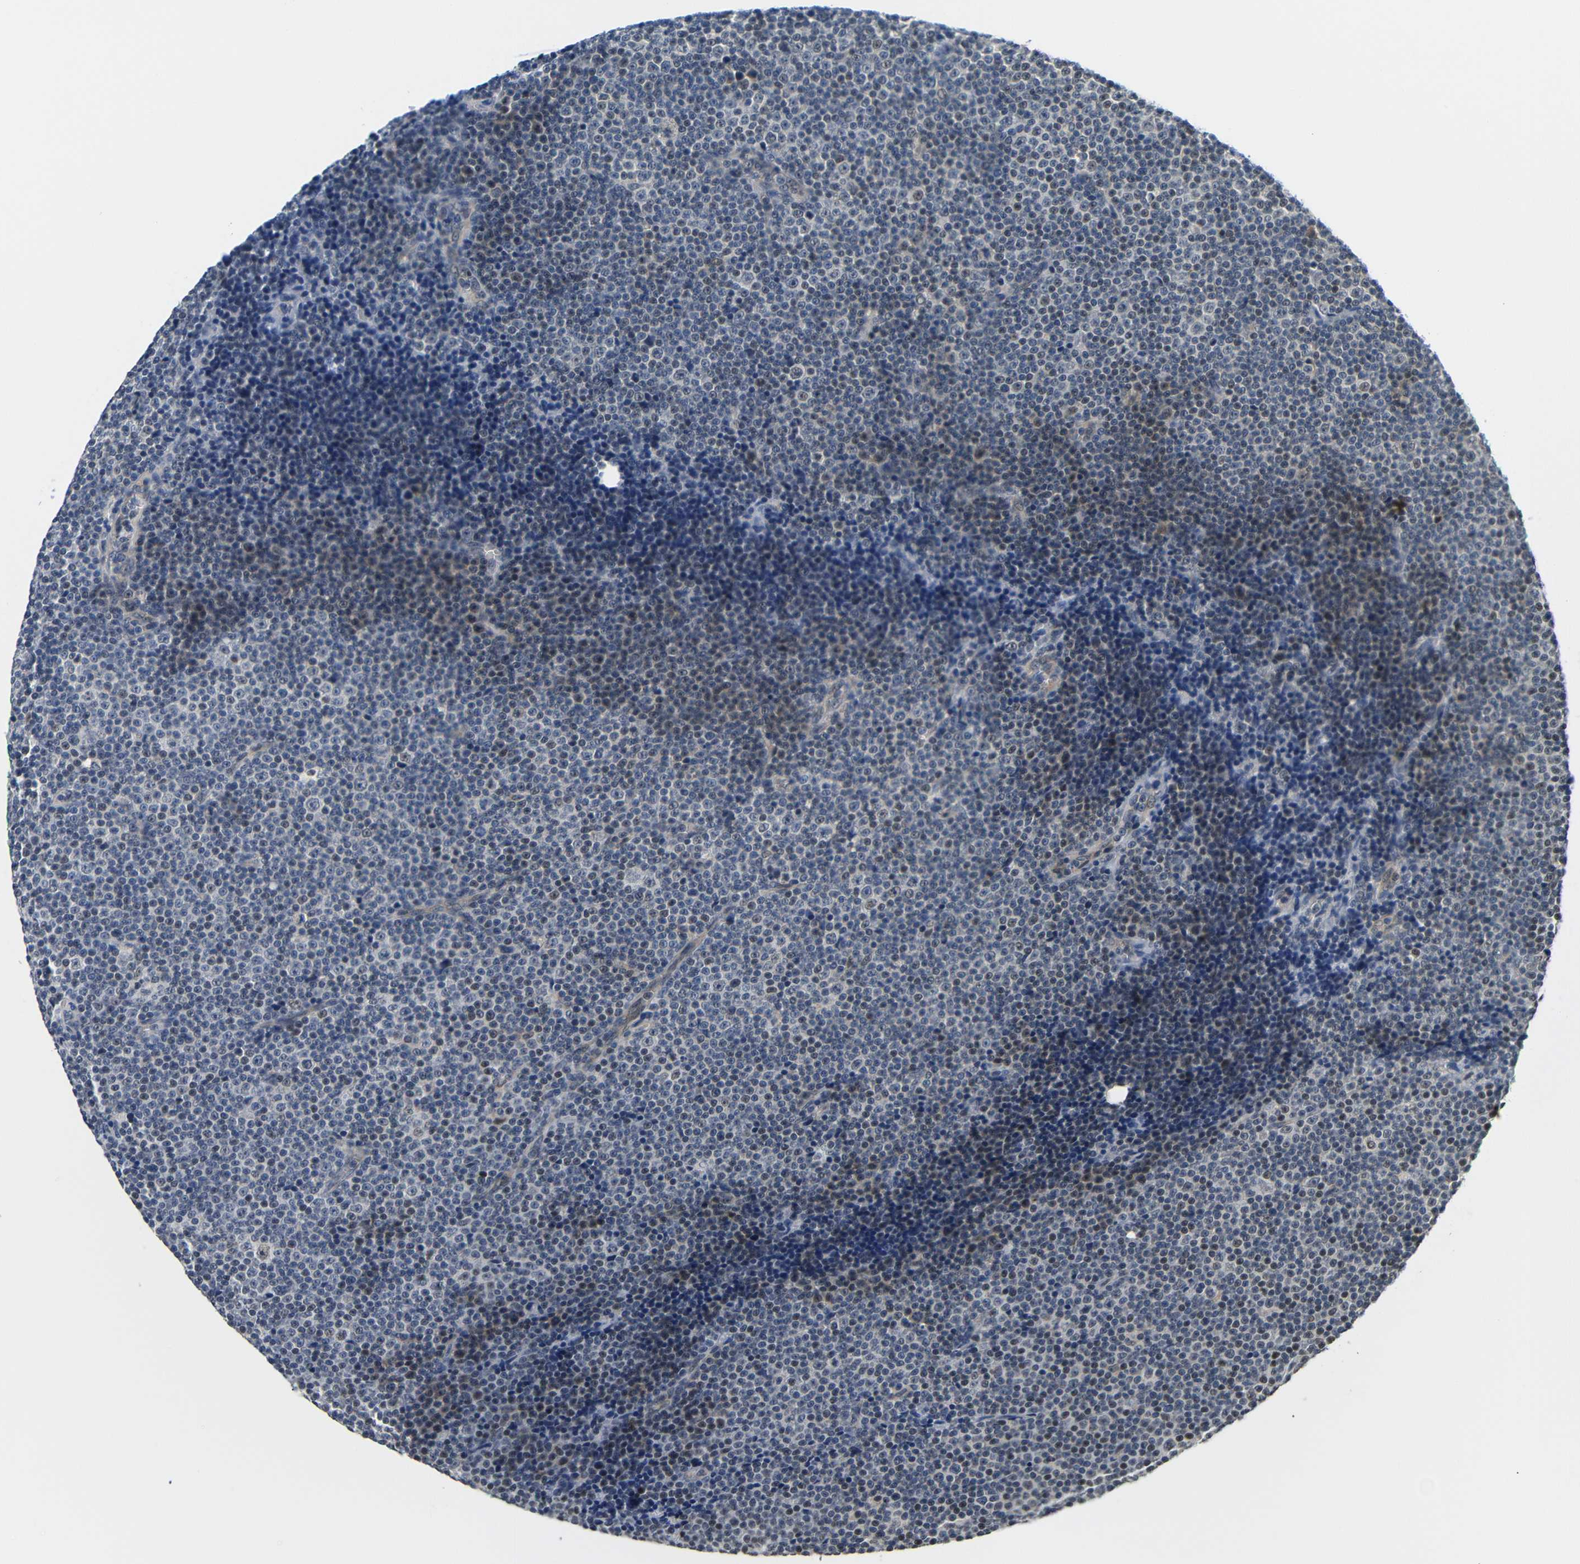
{"staining": {"intensity": "weak", "quantity": "<25%", "location": "cytoplasmic/membranous,nuclear"}, "tissue": "lymphoma", "cell_type": "Tumor cells", "image_type": "cancer", "snomed": [{"axis": "morphology", "description": "Malignant lymphoma, non-Hodgkin's type, Low grade"}, {"axis": "topography", "description": "Lymph node"}], "caption": "The micrograph demonstrates no staining of tumor cells in malignant lymphoma, non-Hodgkin's type (low-grade). (DAB (3,3'-diaminobenzidine) immunohistochemistry, high magnification).", "gene": "GJA5", "patient": {"sex": "female", "age": 67}}